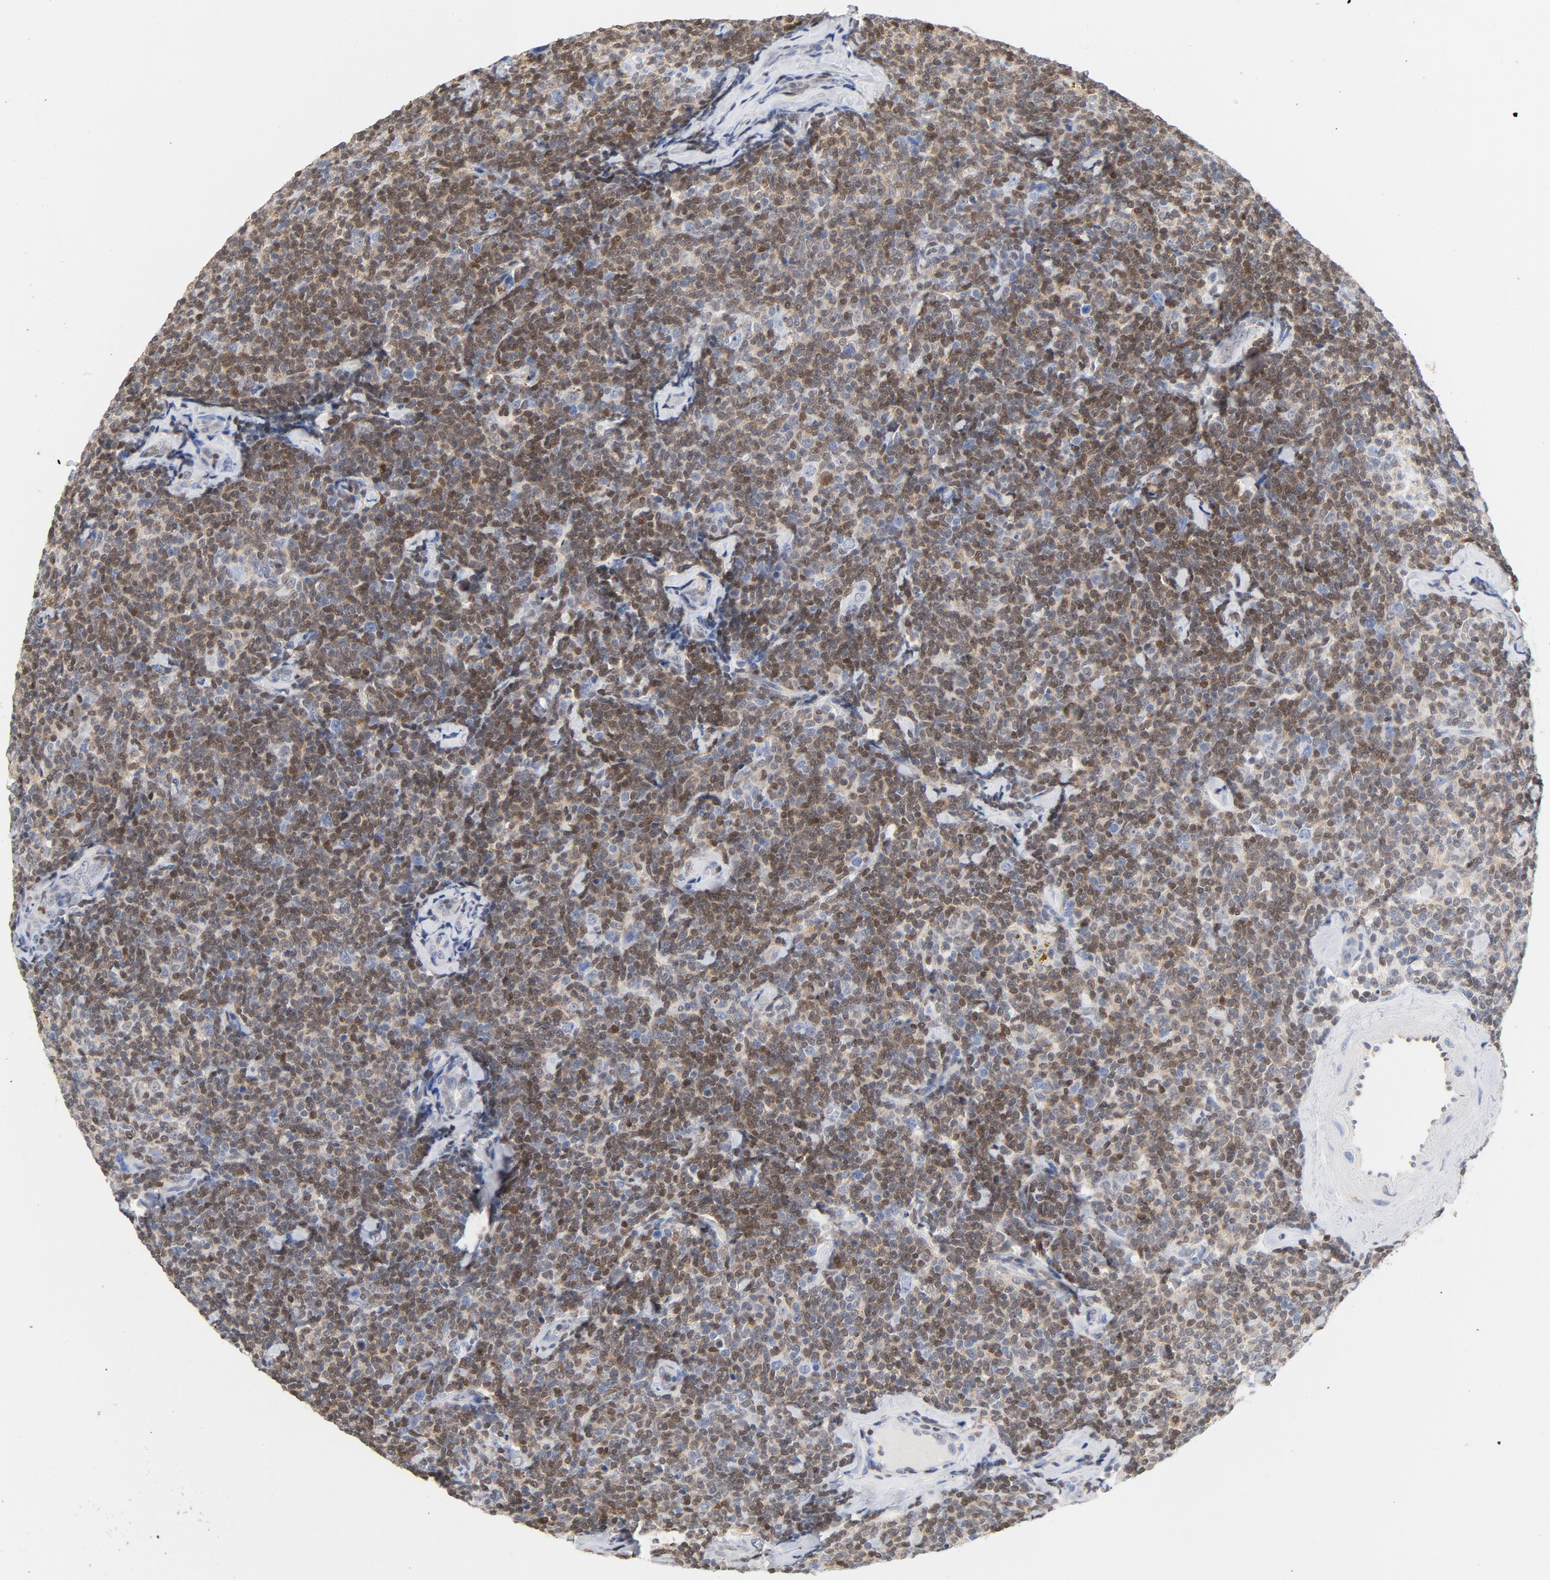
{"staining": {"intensity": "strong", "quantity": ">75%", "location": "nuclear"}, "tissue": "lymphoma", "cell_type": "Tumor cells", "image_type": "cancer", "snomed": [{"axis": "morphology", "description": "Malignant lymphoma, non-Hodgkin's type, Low grade"}, {"axis": "topography", "description": "Lymph node"}], "caption": "DAB (3,3'-diaminobenzidine) immunohistochemical staining of human lymphoma reveals strong nuclear protein positivity in approximately >75% of tumor cells. The staining was performed using DAB (3,3'-diaminobenzidine), with brown indicating positive protein expression. Nuclei are stained blue with hematoxylin.", "gene": "CDKN1B", "patient": {"sex": "female", "age": 56}}